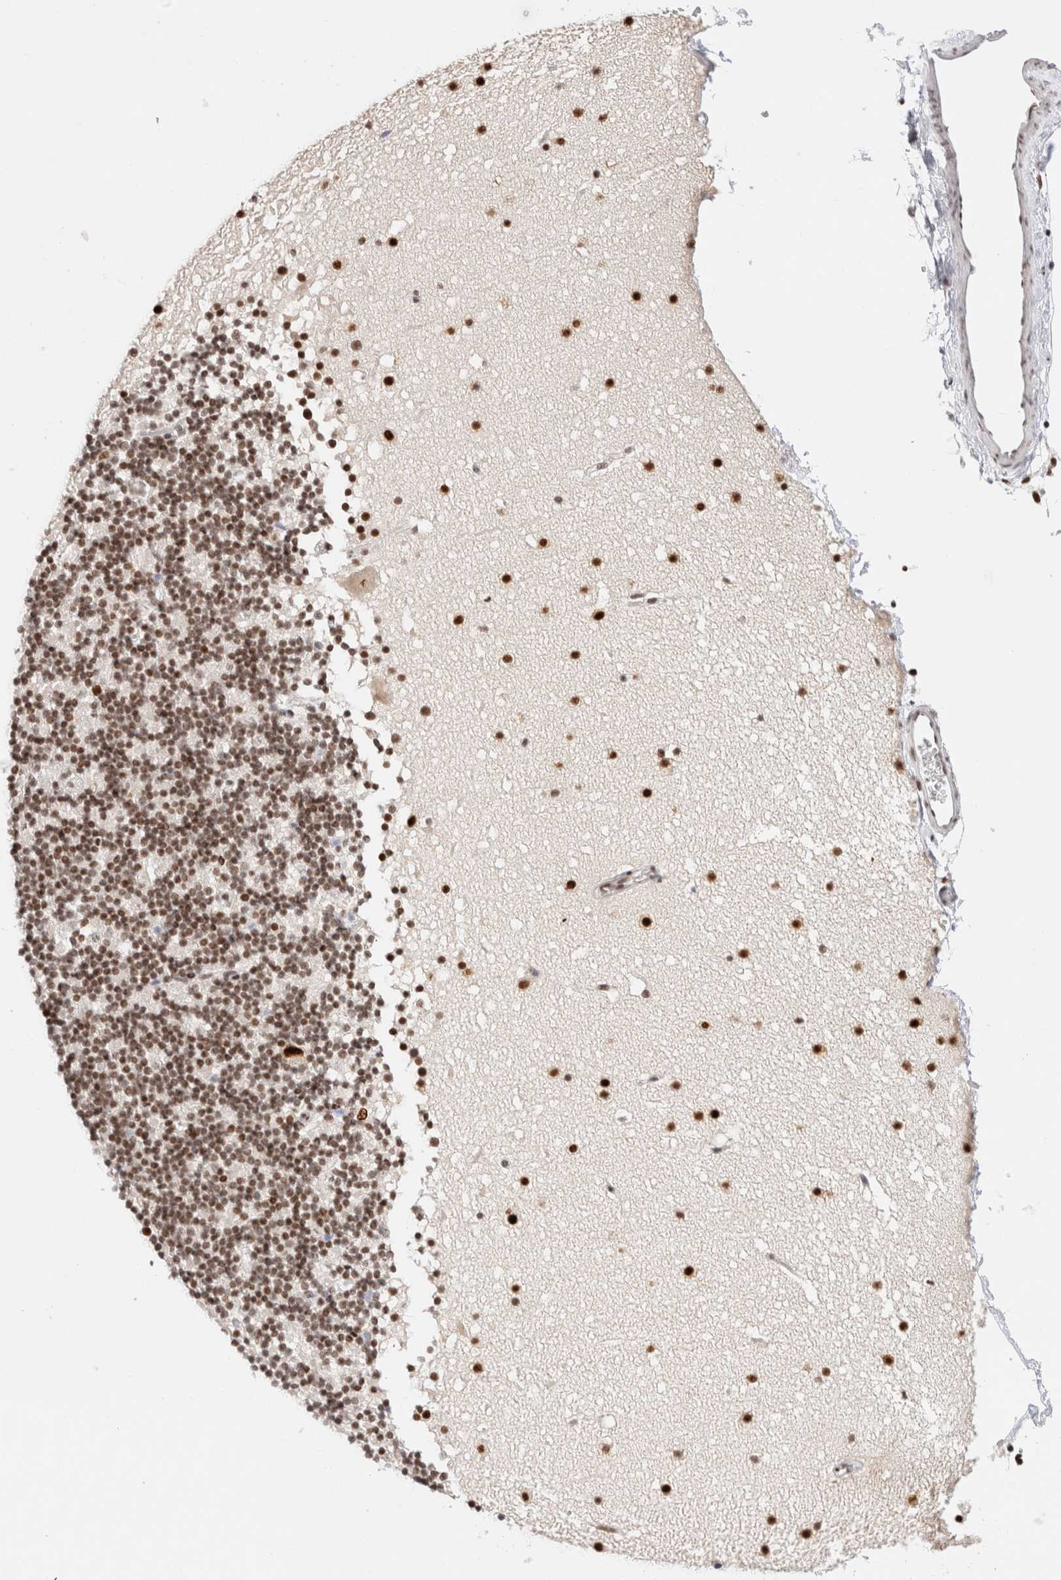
{"staining": {"intensity": "moderate", "quantity": "25%-75%", "location": "nuclear"}, "tissue": "cerebellum", "cell_type": "Cells in granular layer", "image_type": "normal", "snomed": [{"axis": "morphology", "description": "Normal tissue, NOS"}, {"axis": "topography", "description": "Cerebellum"}], "caption": "Brown immunohistochemical staining in benign human cerebellum reveals moderate nuclear expression in about 25%-75% of cells in granular layer.", "gene": "ZNF282", "patient": {"sex": "male", "age": 57}}